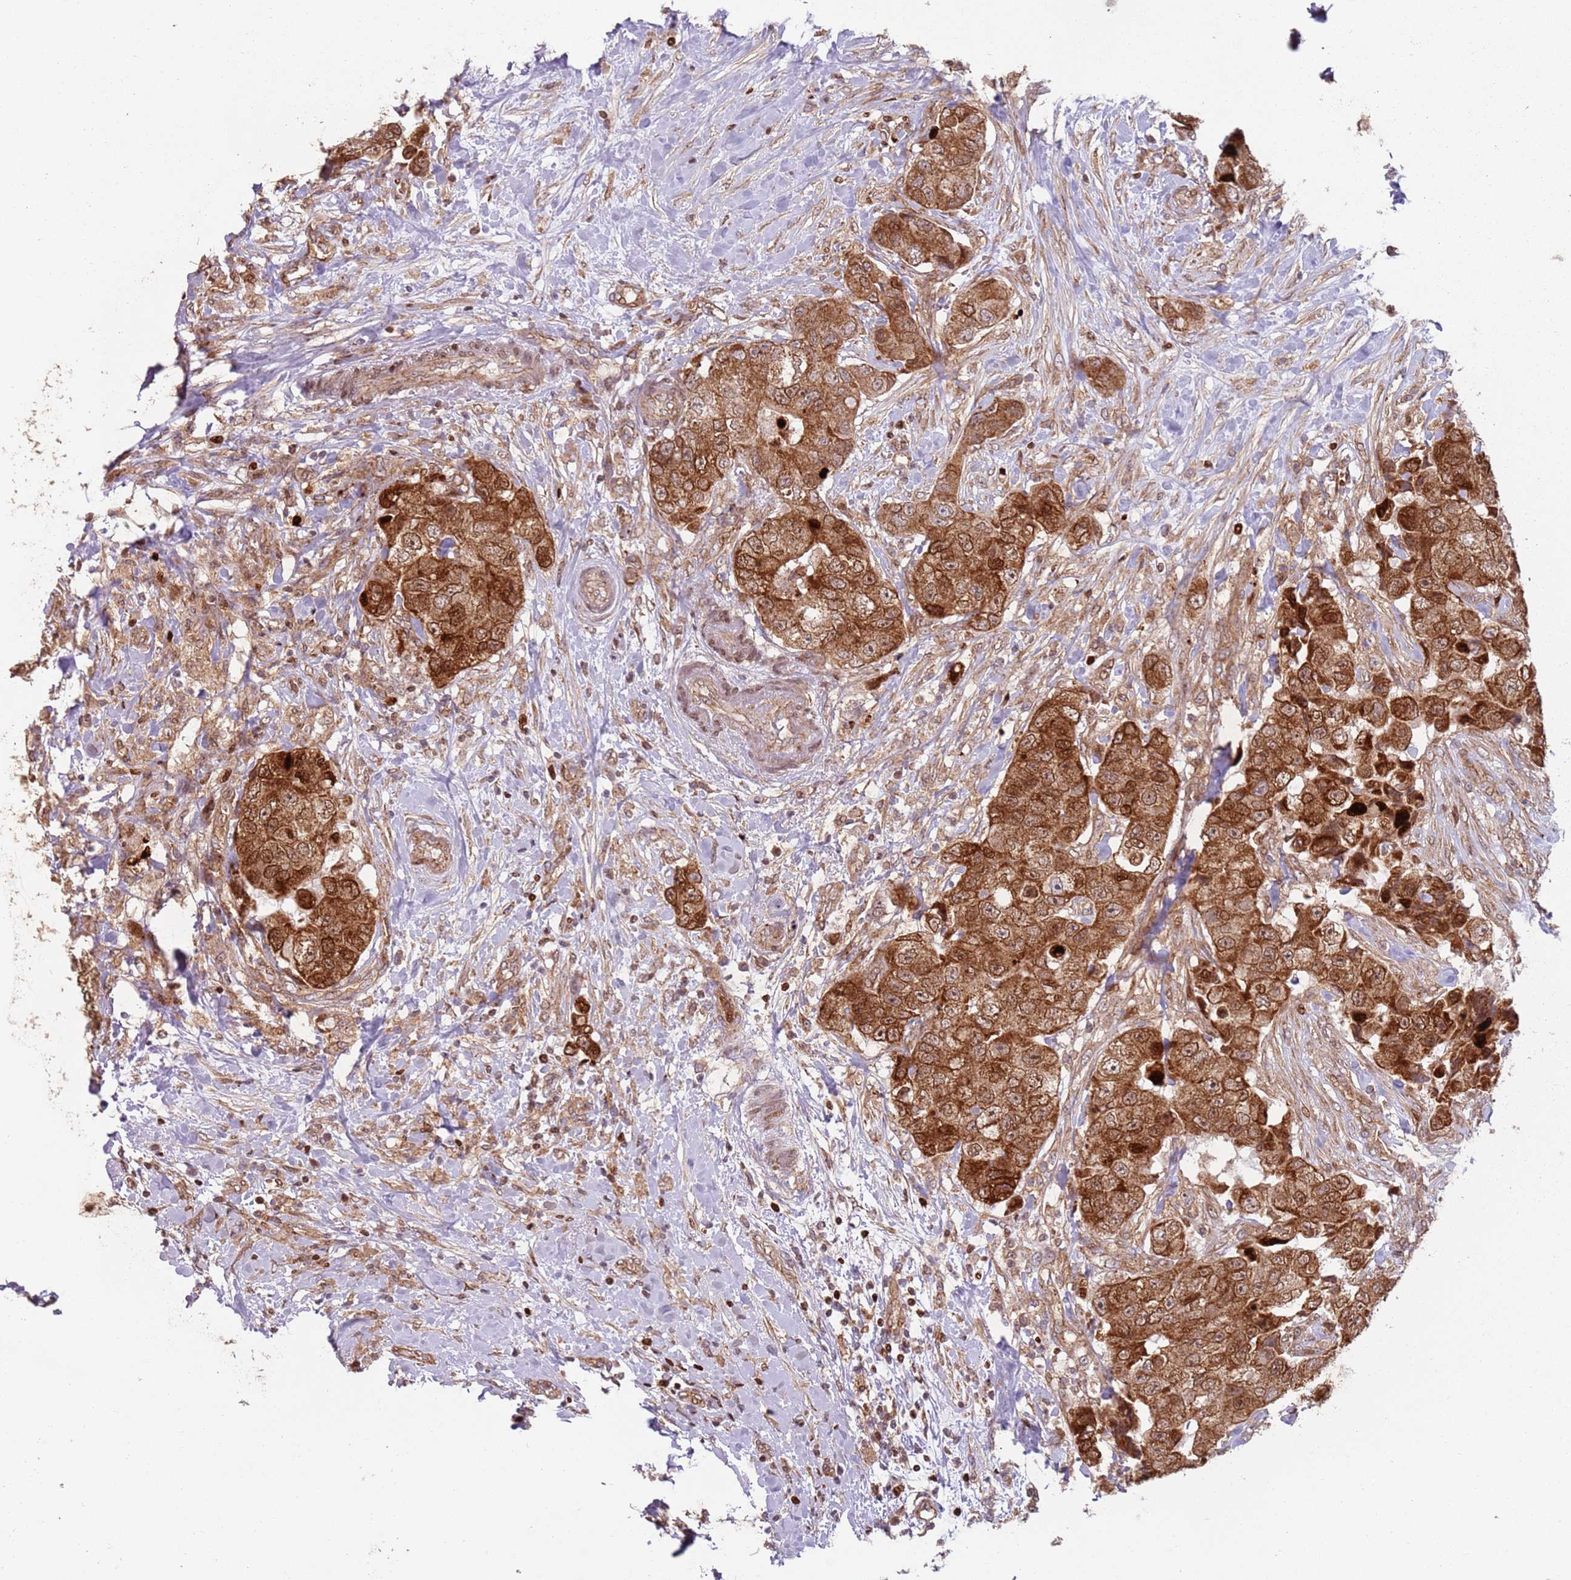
{"staining": {"intensity": "strong", "quantity": ">75%", "location": "cytoplasmic/membranous,nuclear"}, "tissue": "breast cancer", "cell_type": "Tumor cells", "image_type": "cancer", "snomed": [{"axis": "morphology", "description": "Normal tissue, NOS"}, {"axis": "morphology", "description": "Duct carcinoma"}, {"axis": "topography", "description": "Breast"}], "caption": "There is high levels of strong cytoplasmic/membranous and nuclear staining in tumor cells of breast cancer (invasive ductal carcinoma), as demonstrated by immunohistochemical staining (brown color).", "gene": "HNRNPLL", "patient": {"sex": "female", "age": 62}}